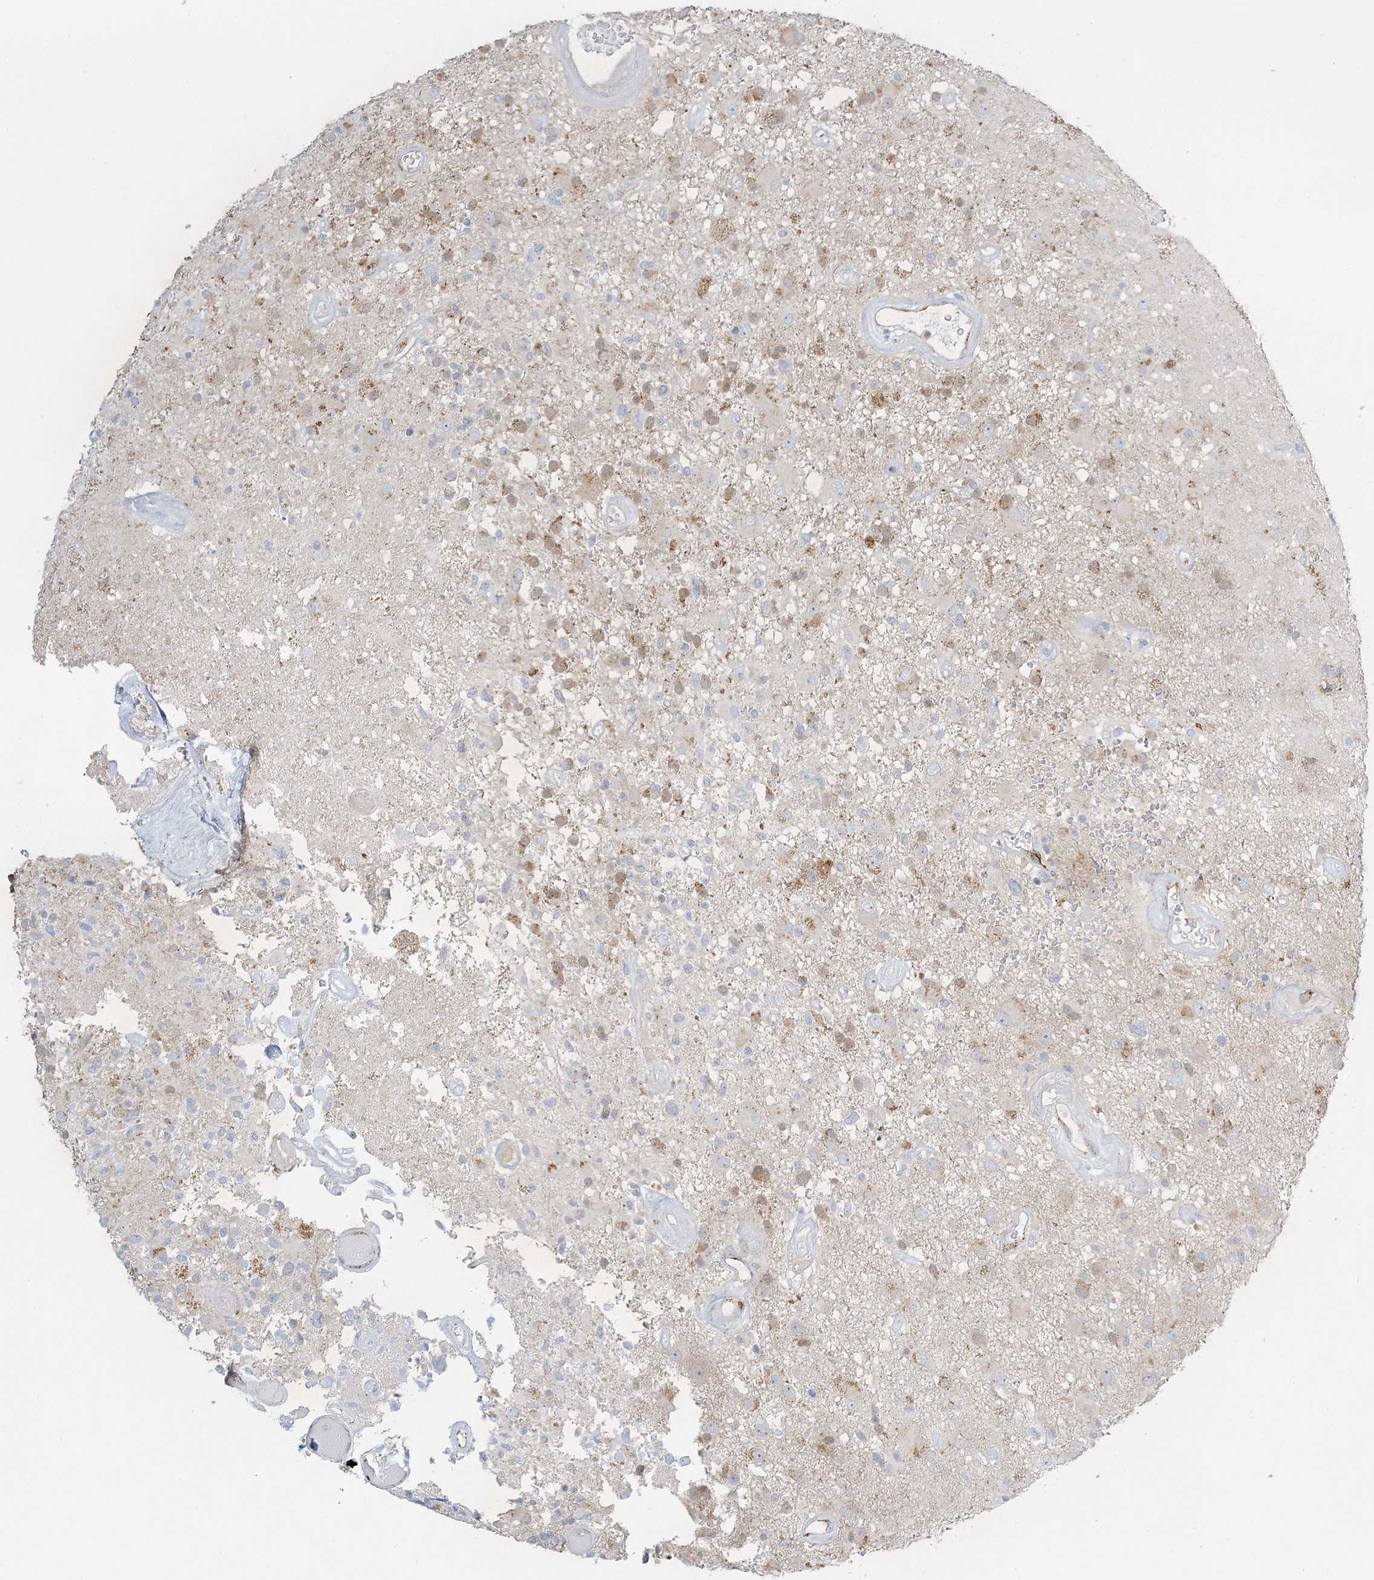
{"staining": {"intensity": "negative", "quantity": "none", "location": "none"}, "tissue": "glioma", "cell_type": "Tumor cells", "image_type": "cancer", "snomed": [{"axis": "morphology", "description": "Glioma, malignant, High grade"}, {"axis": "morphology", "description": "Glioblastoma, NOS"}, {"axis": "topography", "description": "Brain"}], "caption": "An image of human glioma is negative for staining in tumor cells.", "gene": "INPP1", "patient": {"sex": "male", "age": 60}}